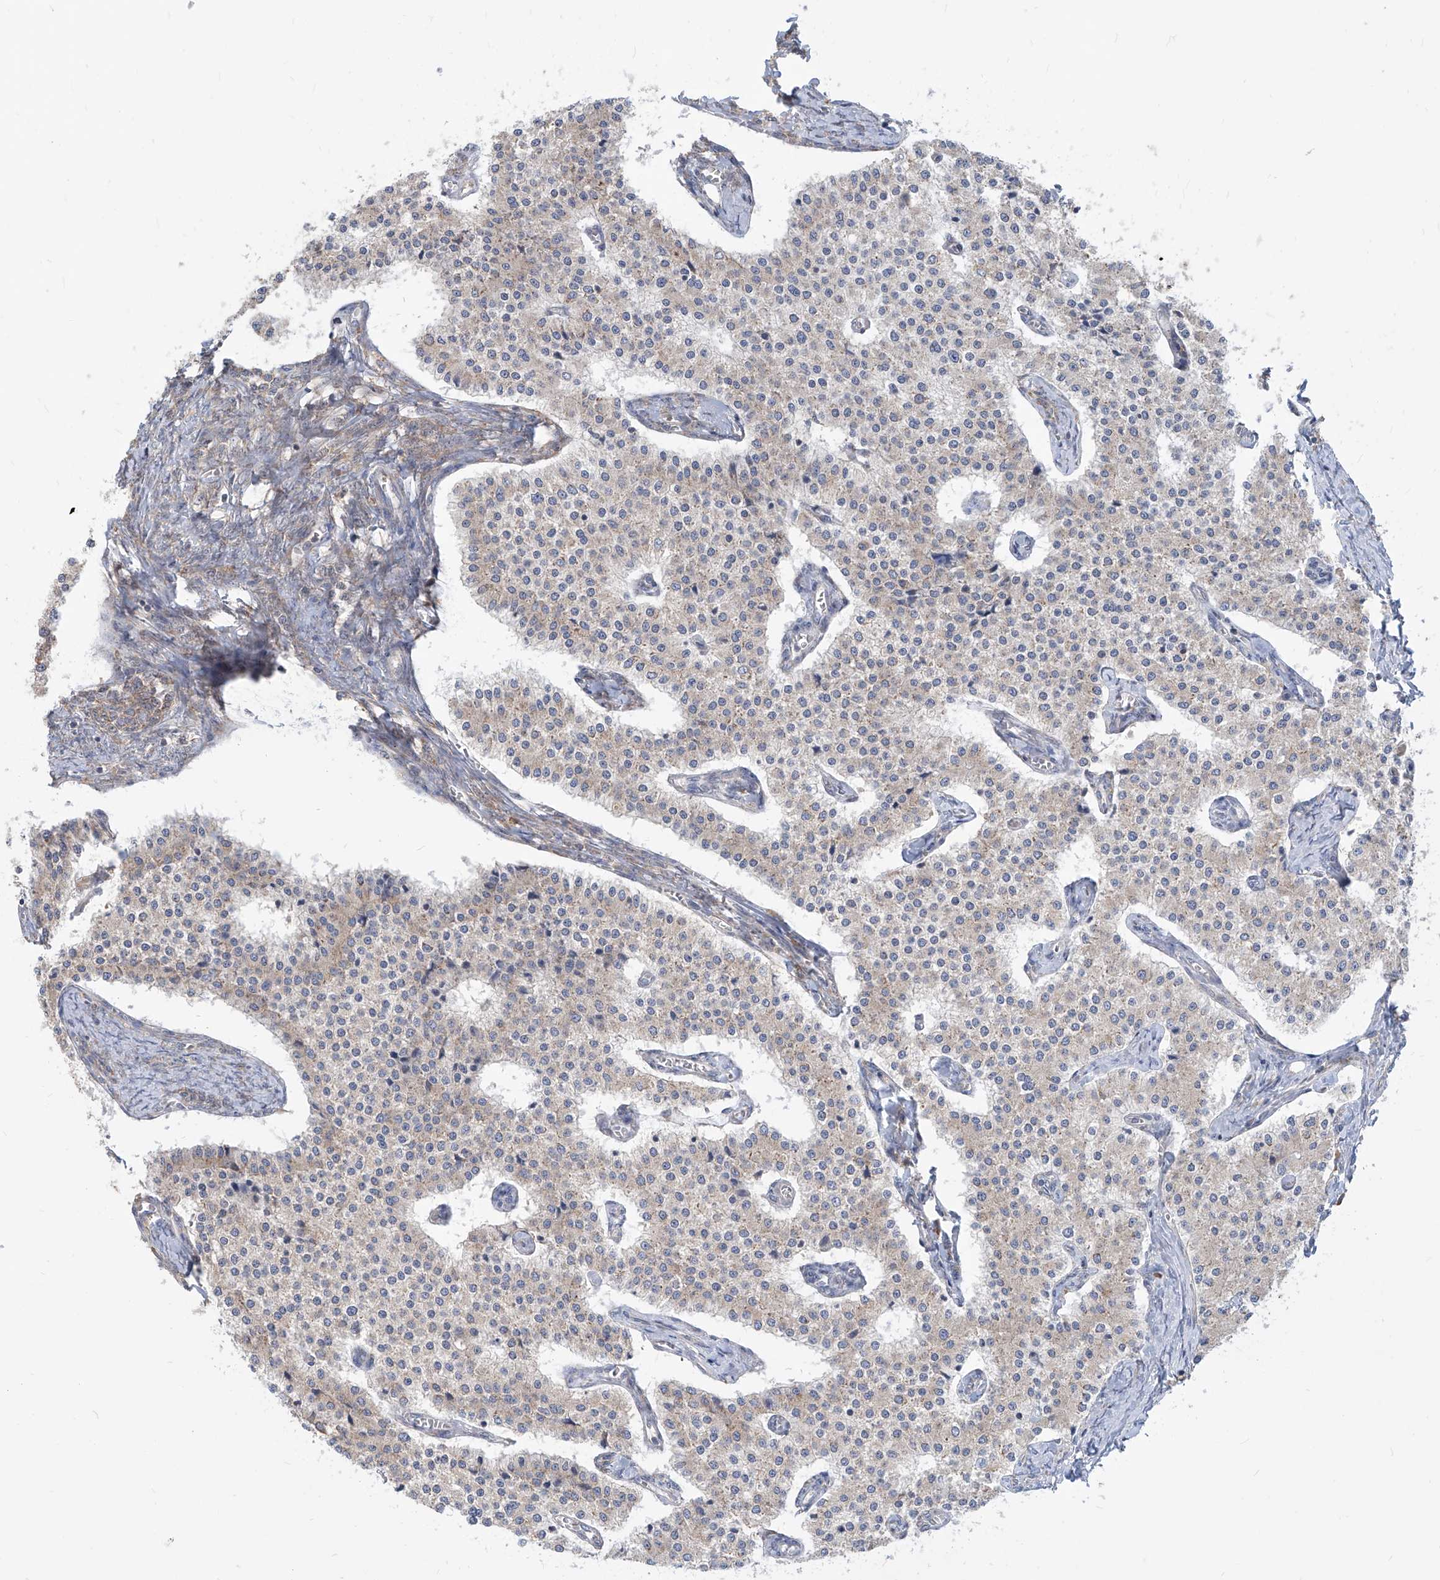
{"staining": {"intensity": "negative", "quantity": "none", "location": "none"}, "tissue": "carcinoid", "cell_type": "Tumor cells", "image_type": "cancer", "snomed": [{"axis": "morphology", "description": "Carcinoid, malignant, NOS"}, {"axis": "topography", "description": "Colon"}], "caption": "Tumor cells are negative for brown protein staining in carcinoid (malignant).", "gene": "FAM83B", "patient": {"sex": "female", "age": 52}}